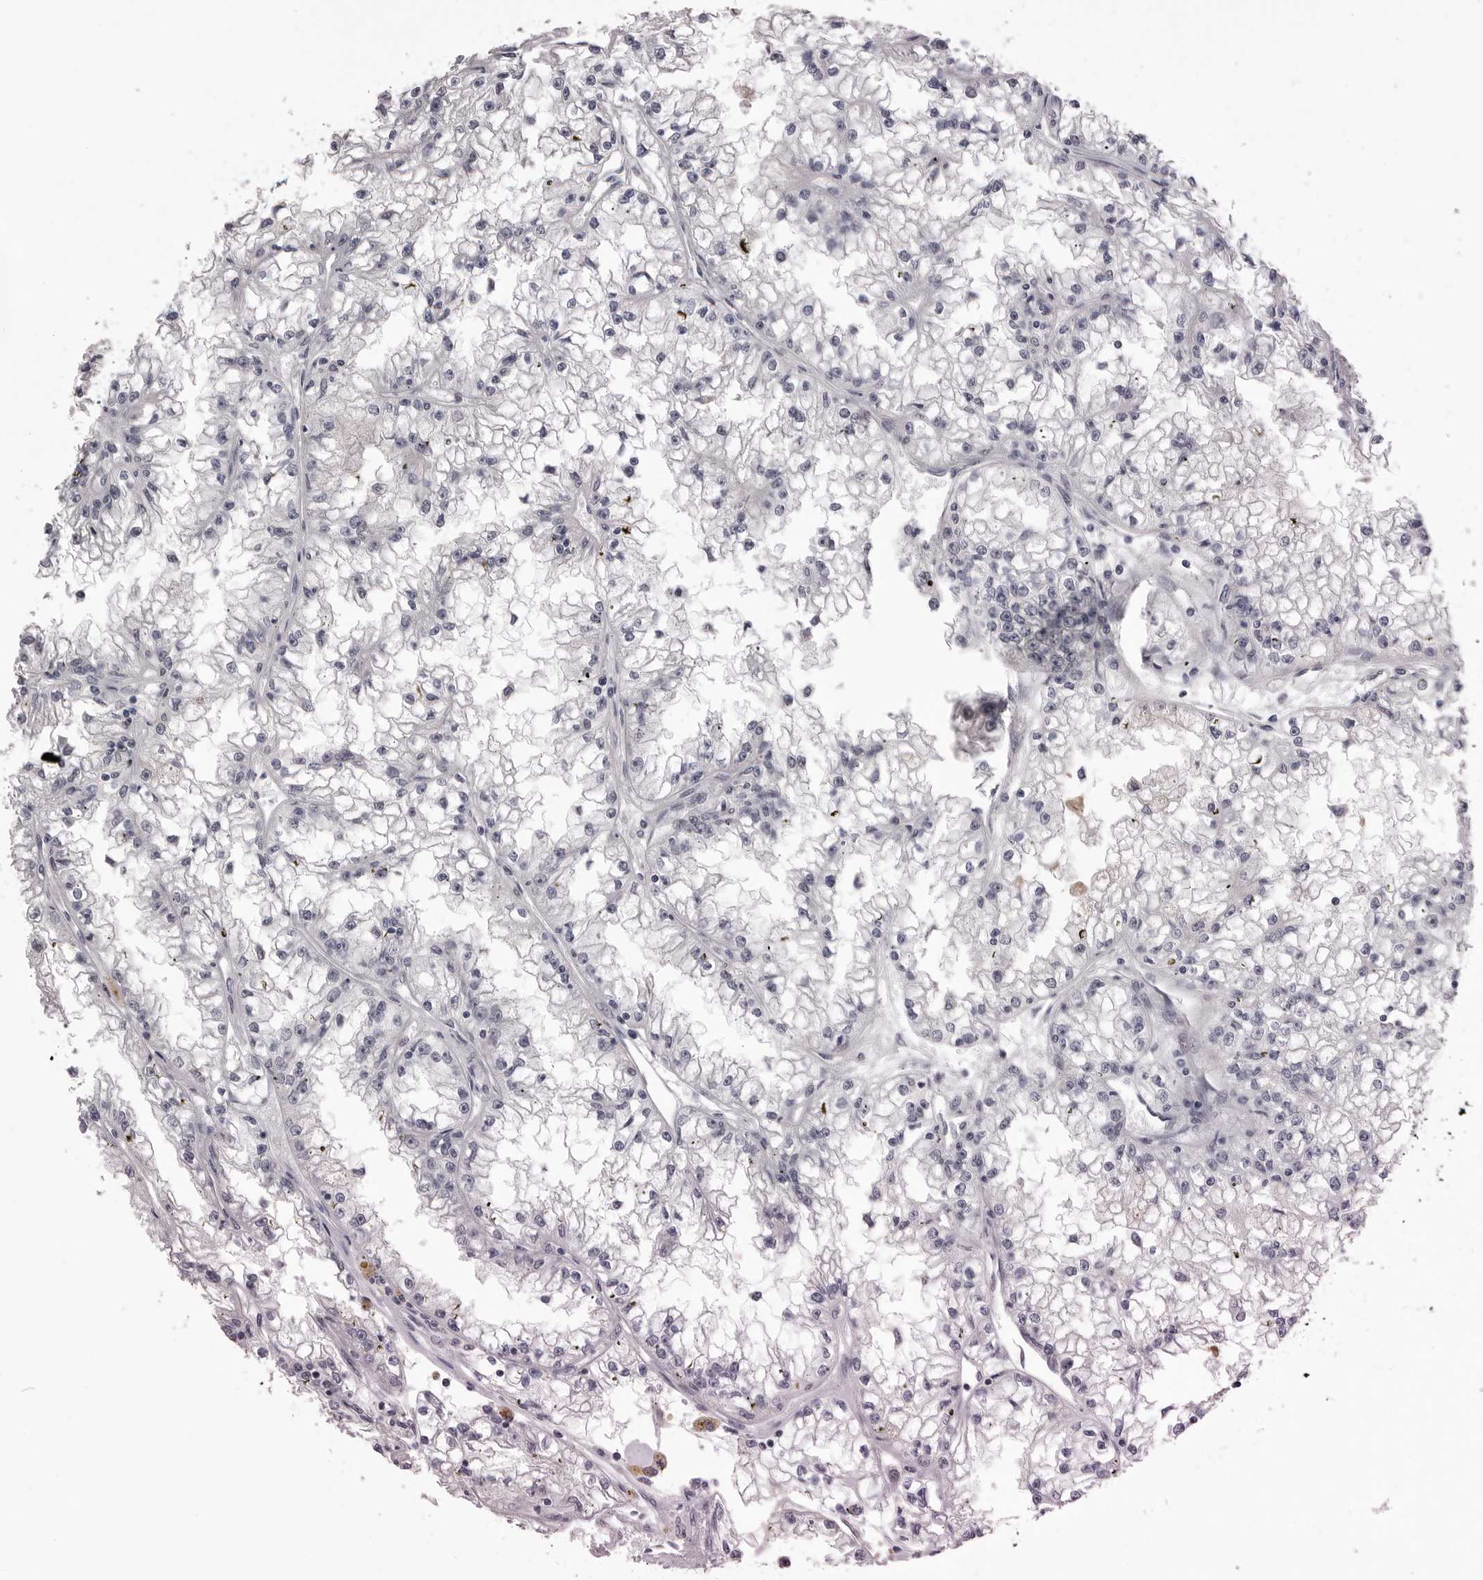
{"staining": {"intensity": "negative", "quantity": "none", "location": "none"}, "tissue": "renal cancer", "cell_type": "Tumor cells", "image_type": "cancer", "snomed": [{"axis": "morphology", "description": "Adenocarcinoma, NOS"}, {"axis": "topography", "description": "Kidney"}], "caption": "IHC of human adenocarcinoma (renal) exhibits no positivity in tumor cells.", "gene": "DLG2", "patient": {"sex": "male", "age": 56}}